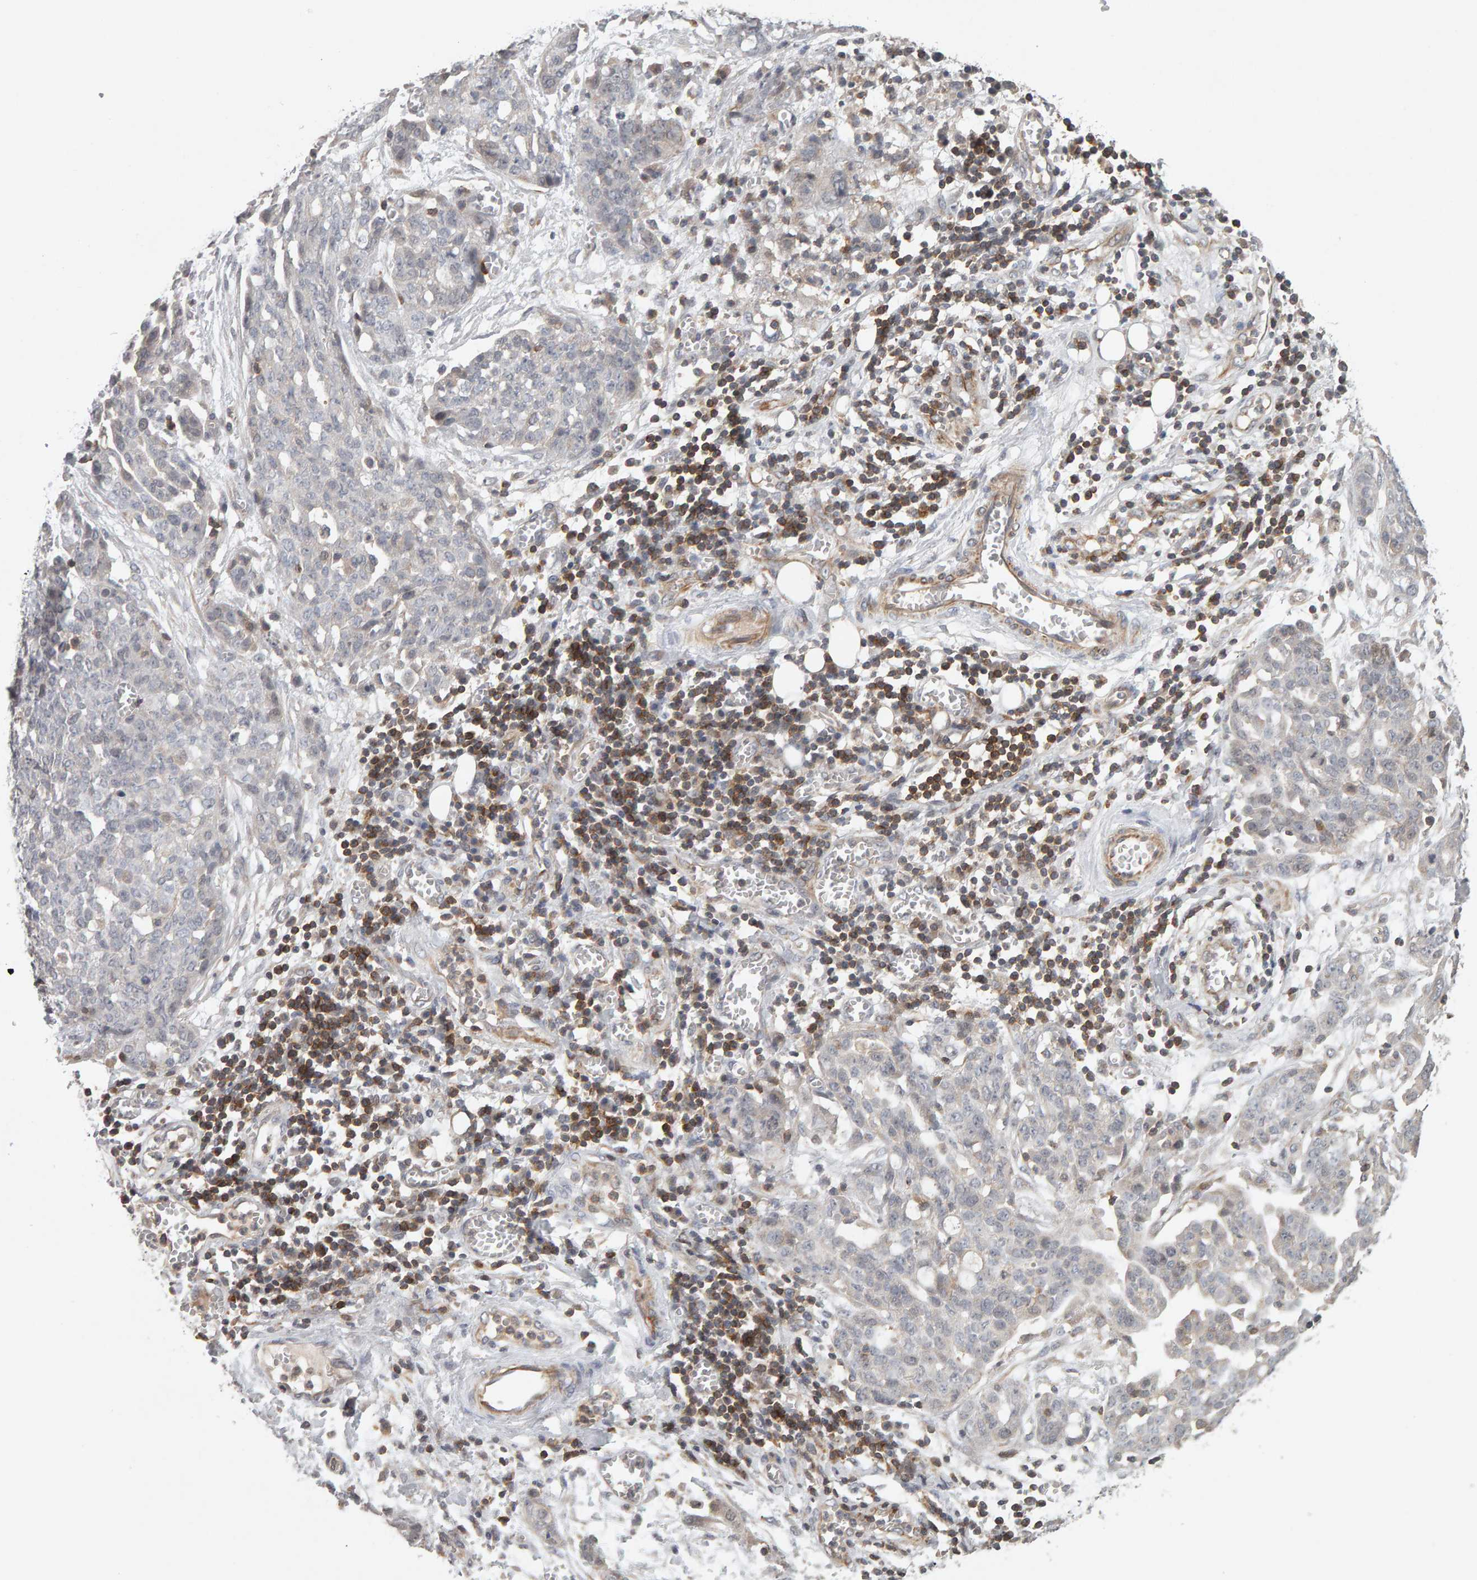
{"staining": {"intensity": "negative", "quantity": "none", "location": "none"}, "tissue": "ovarian cancer", "cell_type": "Tumor cells", "image_type": "cancer", "snomed": [{"axis": "morphology", "description": "Cystadenocarcinoma, serous, NOS"}, {"axis": "topography", "description": "Soft tissue"}, {"axis": "topography", "description": "Ovary"}], "caption": "An immunohistochemistry (IHC) photomicrograph of ovarian cancer is shown. There is no staining in tumor cells of ovarian cancer. (DAB immunohistochemistry visualized using brightfield microscopy, high magnification).", "gene": "TEFM", "patient": {"sex": "female", "age": 57}}